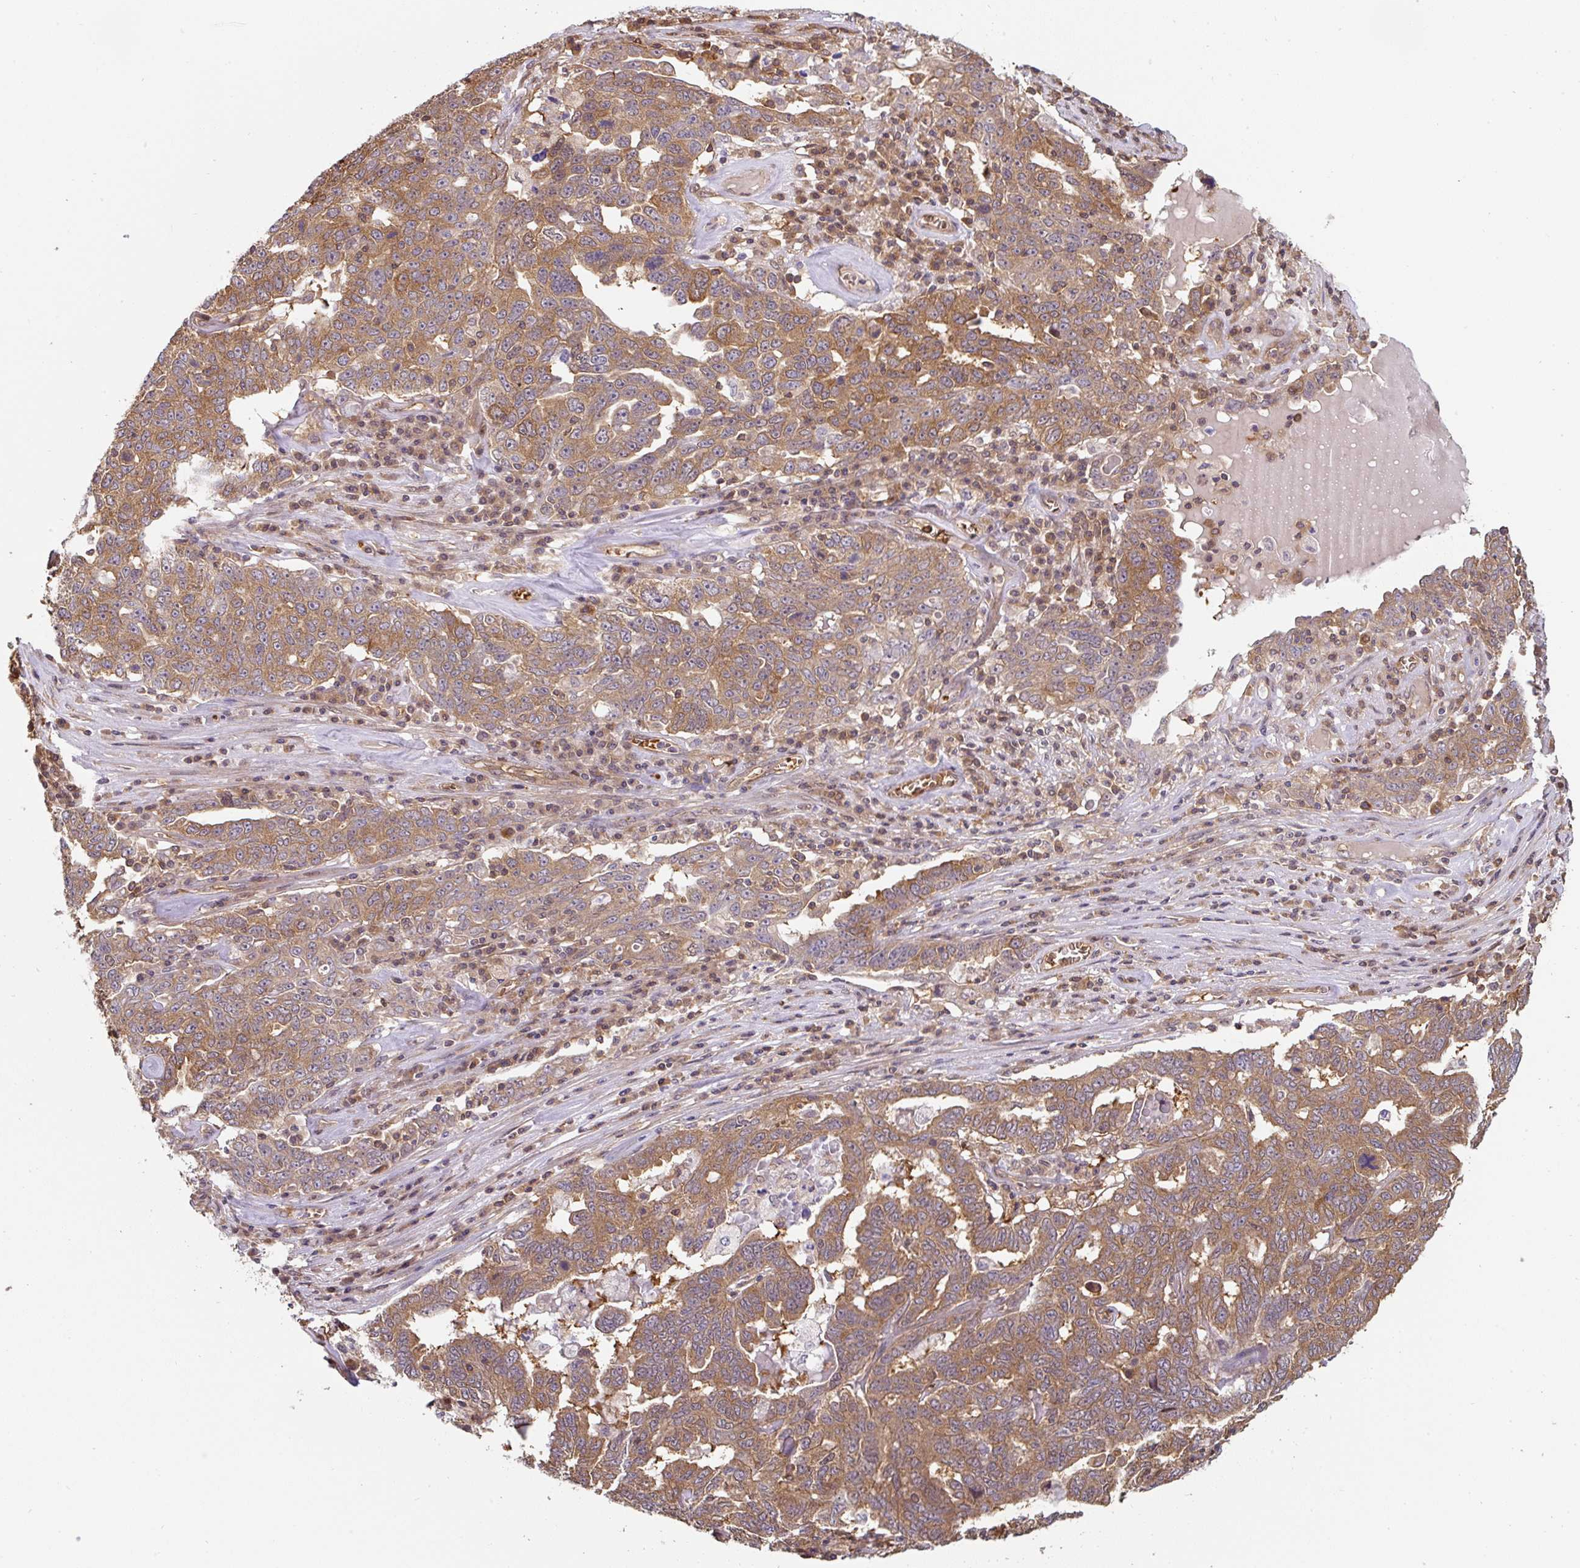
{"staining": {"intensity": "moderate", "quantity": ">75%", "location": "cytoplasmic/membranous"}, "tissue": "ovarian cancer", "cell_type": "Tumor cells", "image_type": "cancer", "snomed": [{"axis": "morphology", "description": "Carcinoma, endometroid"}, {"axis": "topography", "description": "Ovary"}], "caption": "Immunohistochemical staining of human endometroid carcinoma (ovarian) displays medium levels of moderate cytoplasmic/membranous expression in about >75% of tumor cells. Using DAB (brown) and hematoxylin (blue) stains, captured at high magnification using brightfield microscopy.", "gene": "ST13", "patient": {"sex": "female", "age": 62}}